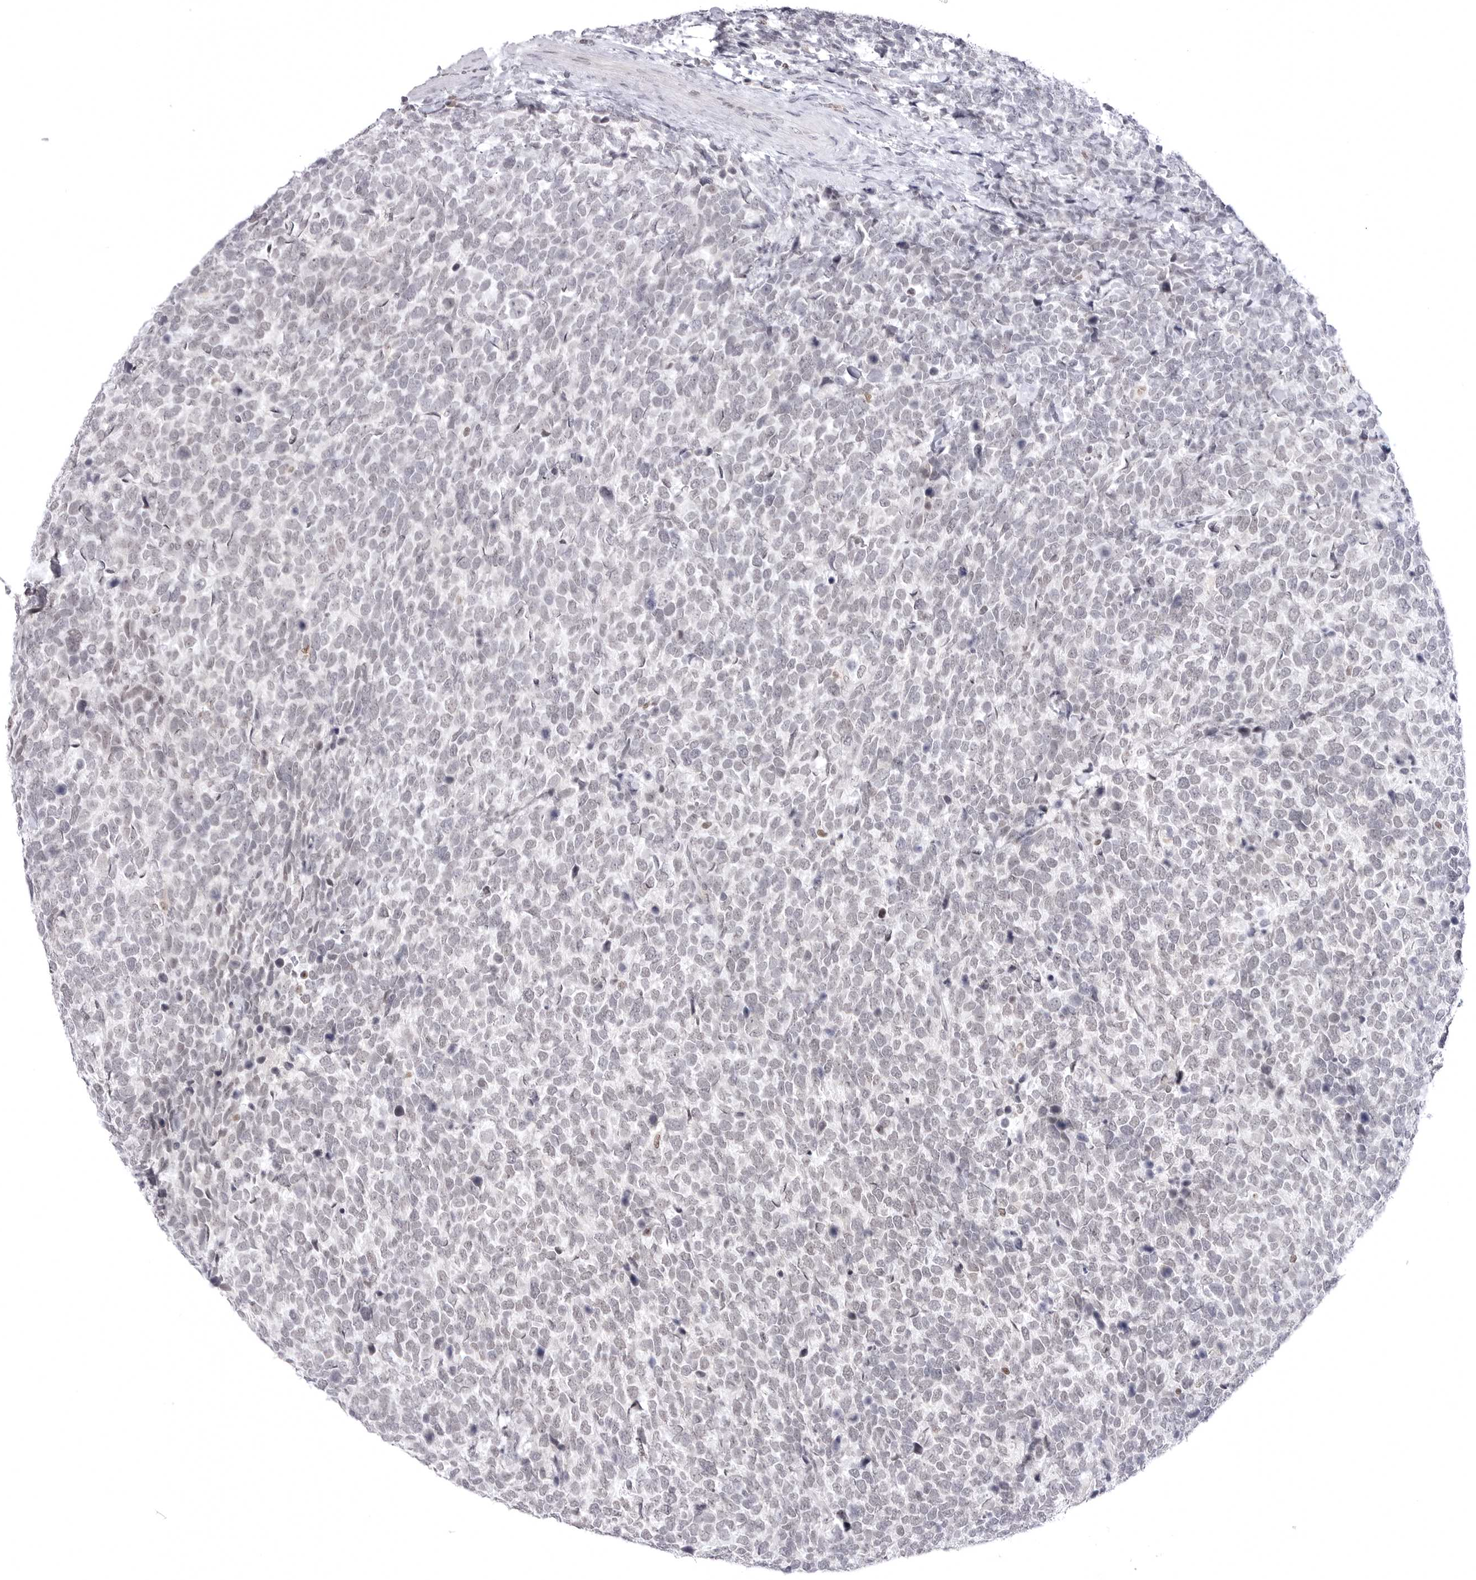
{"staining": {"intensity": "negative", "quantity": "none", "location": "none"}, "tissue": "urothelial cancer", "cell_type": "Tumor cells", "image_type": "cancer", "snomed": [{"axis": "morphology", "description": "Urothelial carcinoma, High grade"}, {"axis": "topography", "description": "Urinary bladder"}], "caption": "IHC micrograph of urothelial cancer stained for a protein (brown), which shows no positivity in tumor cells.", "gene": "PTK2B", "patient": {"sex": "female", "age": 82}}